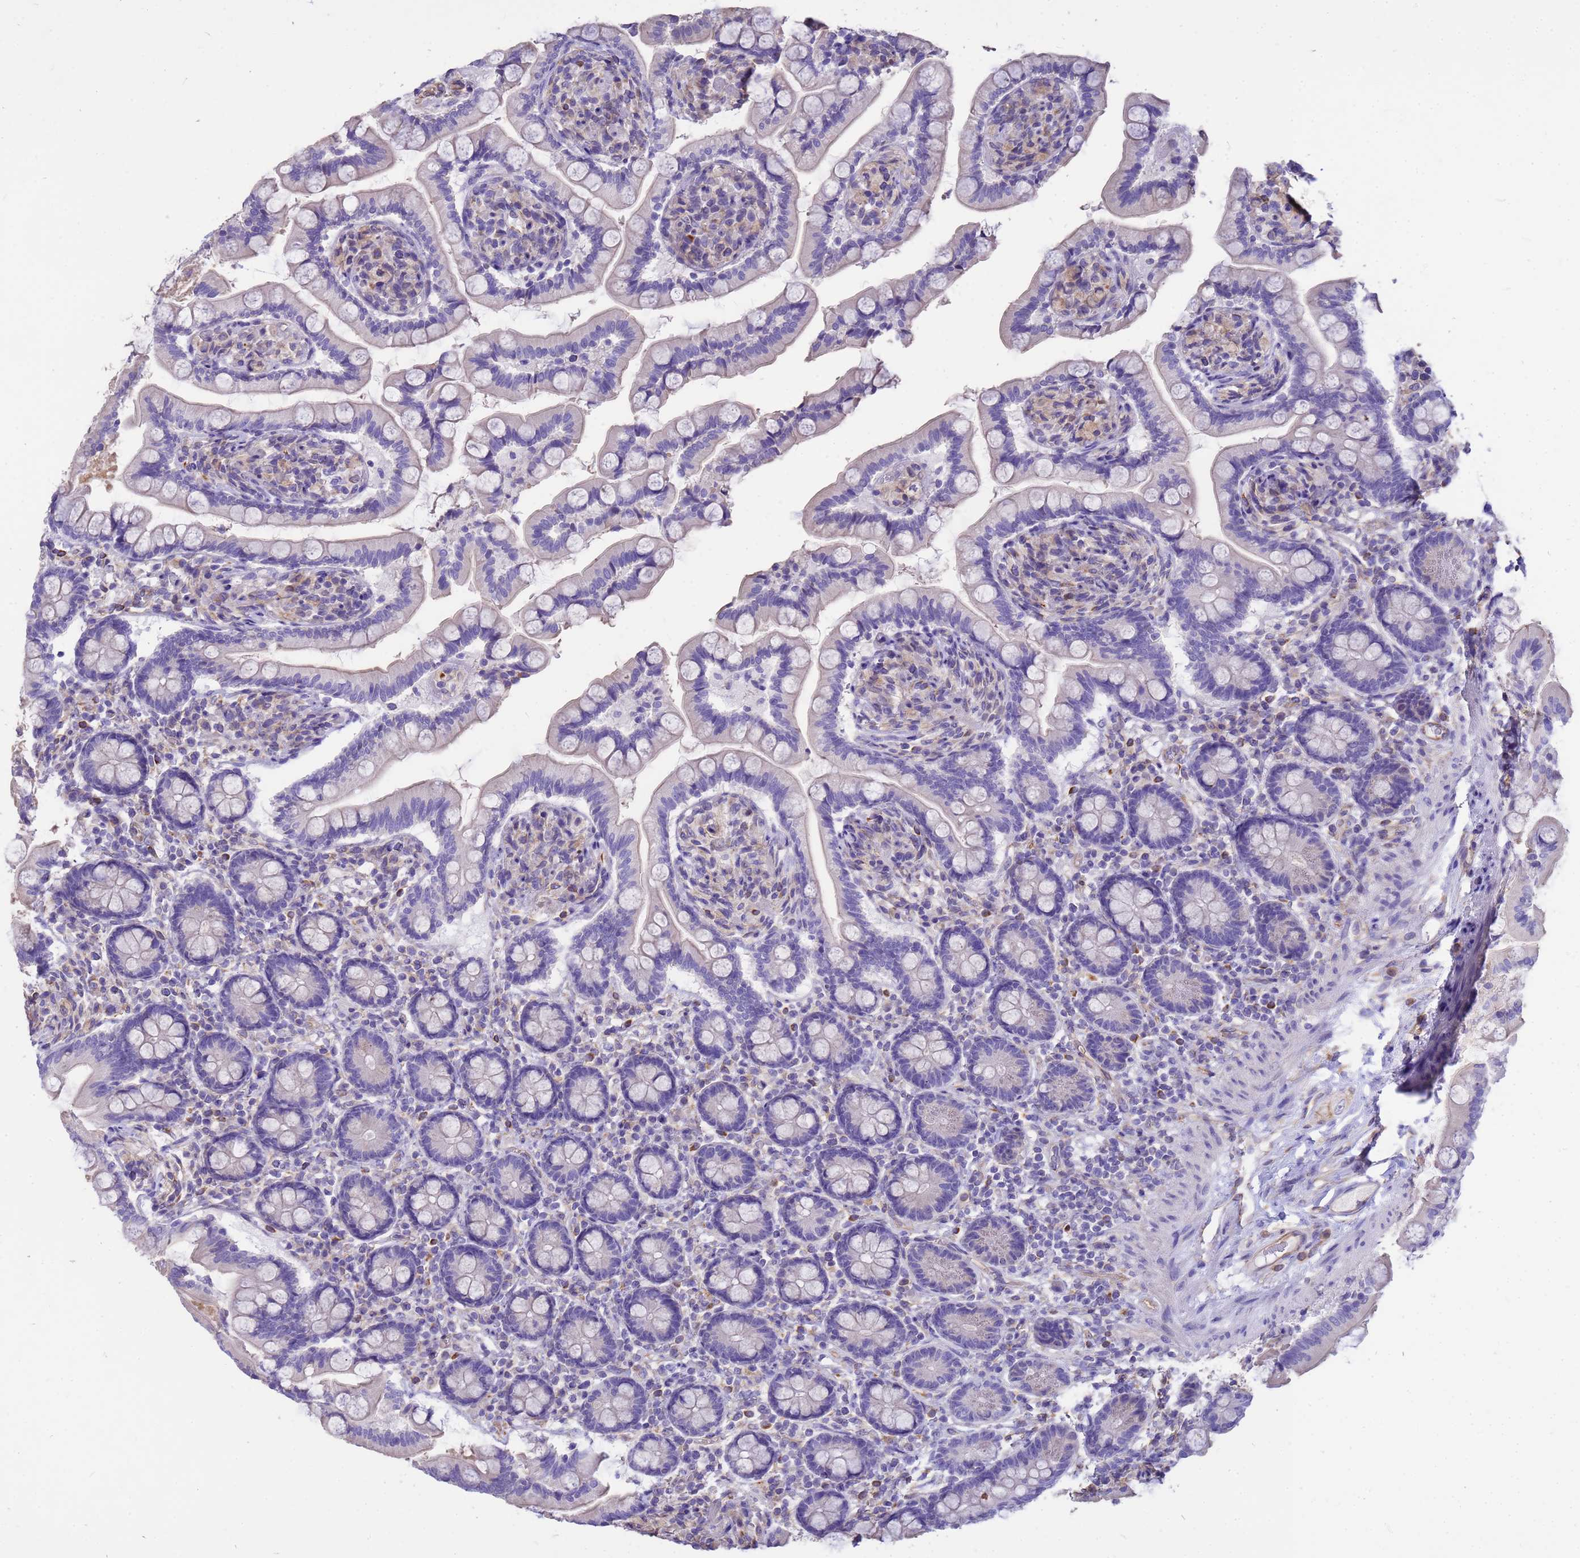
{"staining": {"intensity": "negative", "quantity": "none", "location": "none"}, "tissue": "small intestine", "cell_type": "Glandular cells", "image_type": "normal", "snomed": [{"axis": "morphology", "description": "Normal tissue, NOS"}, {"axis": "topography", "description": "Small intestine"}], "caption": "The micrograph demonstrates no significant positivity in glandular cells of small intestine. (DAB immunohistochemistry visualized using brightfield microscopy, high magnification).", "gene": "TCEAL3", "patient": {"sex": "female", "age": 64}}